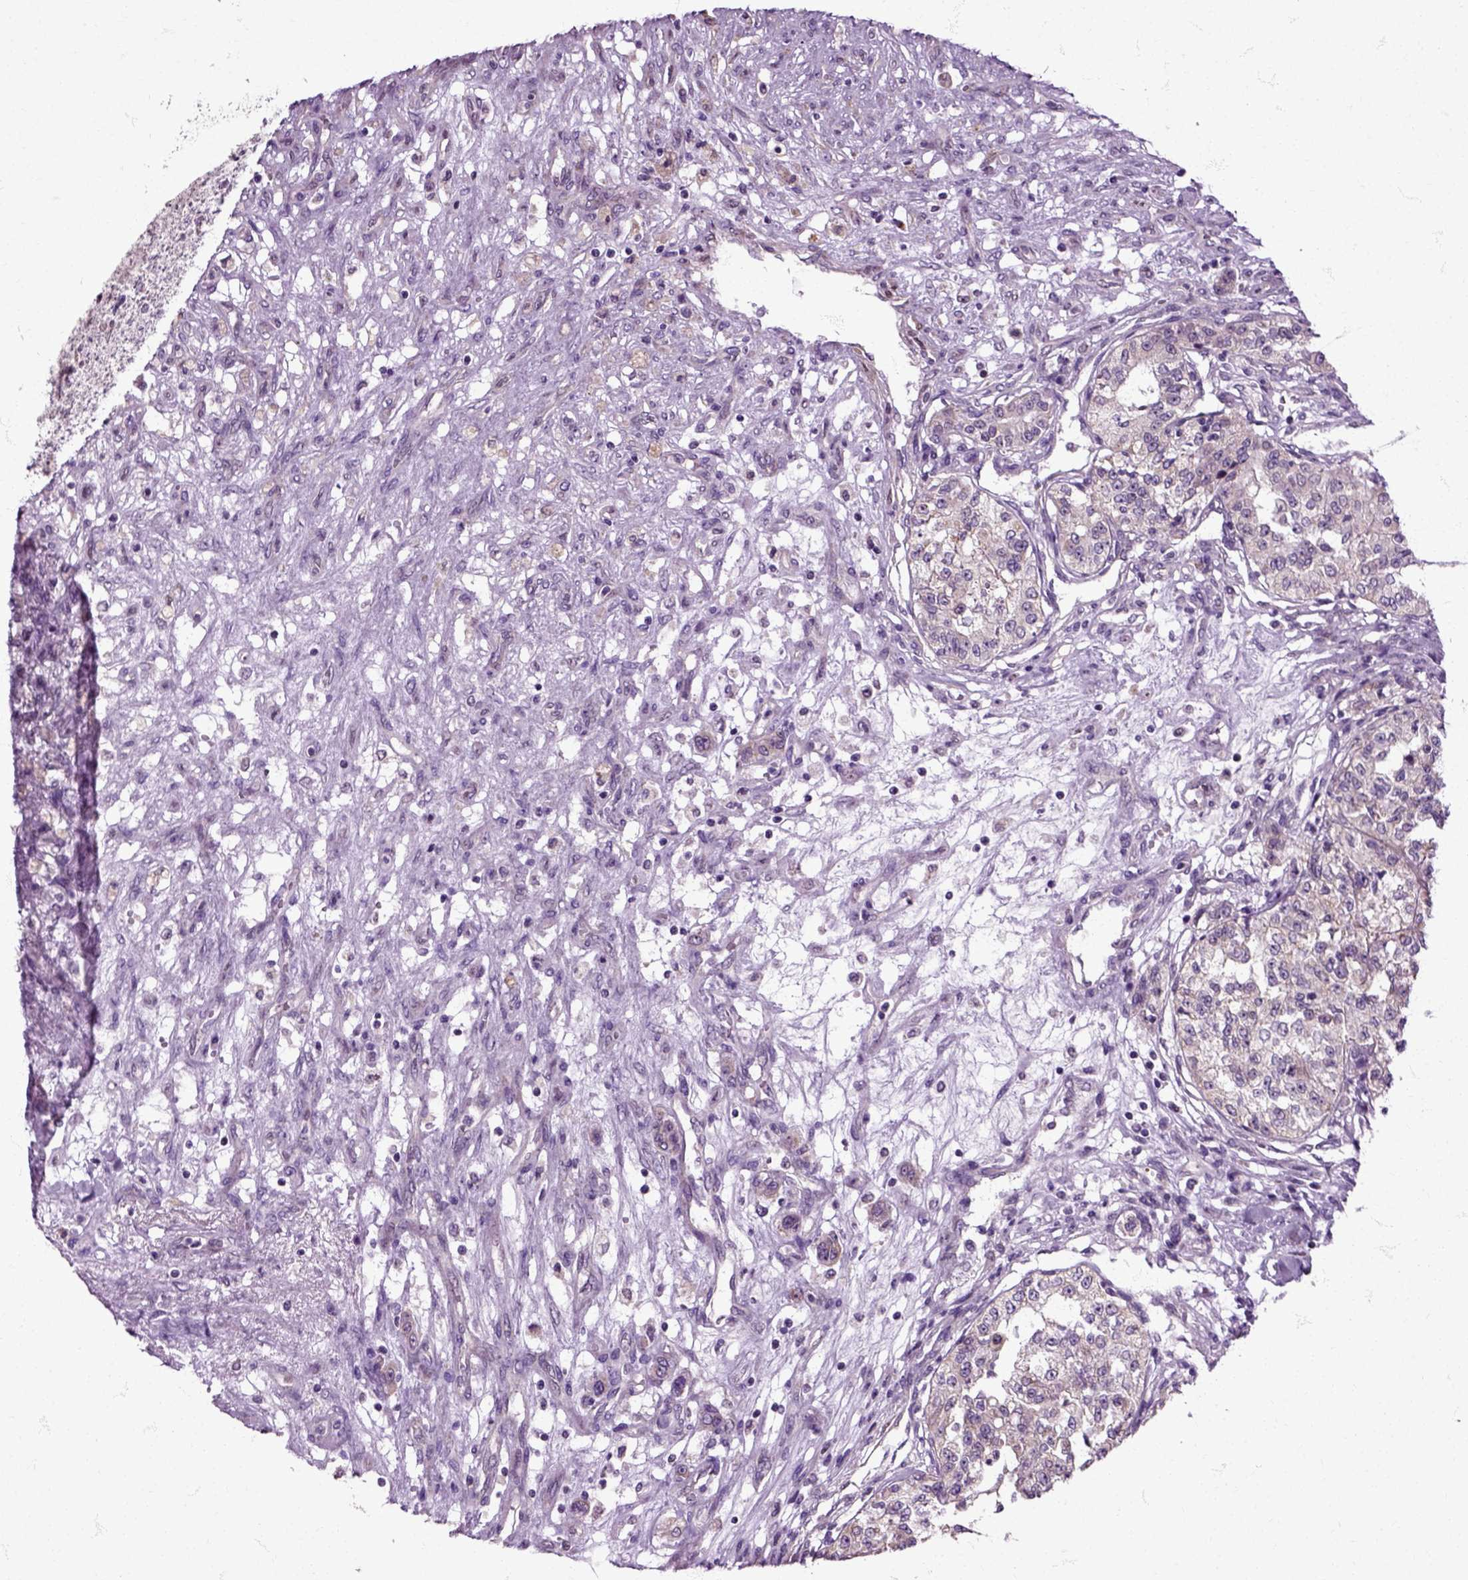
{"staining": {"intensity": "negative", "quantity": "none", "location": "none"}, "tissue": "renal cancer", "cell_type": "Tumor cells", "image_type": "cancer", "snomed": [{"axis": "morphology", "description": "Adenocarcinoma, NOS"}, {"axis": "topography", "description": "Kidney"}], "caption": "IHC image of neoplastic tissue: renal adenocarcinoma stained with DAB (3,3'-diaminobenzidine) reveals no significant protein staining in tumor cells.", "gene": "HSPA2", "patient": {"sex": "female", "age": 63}}